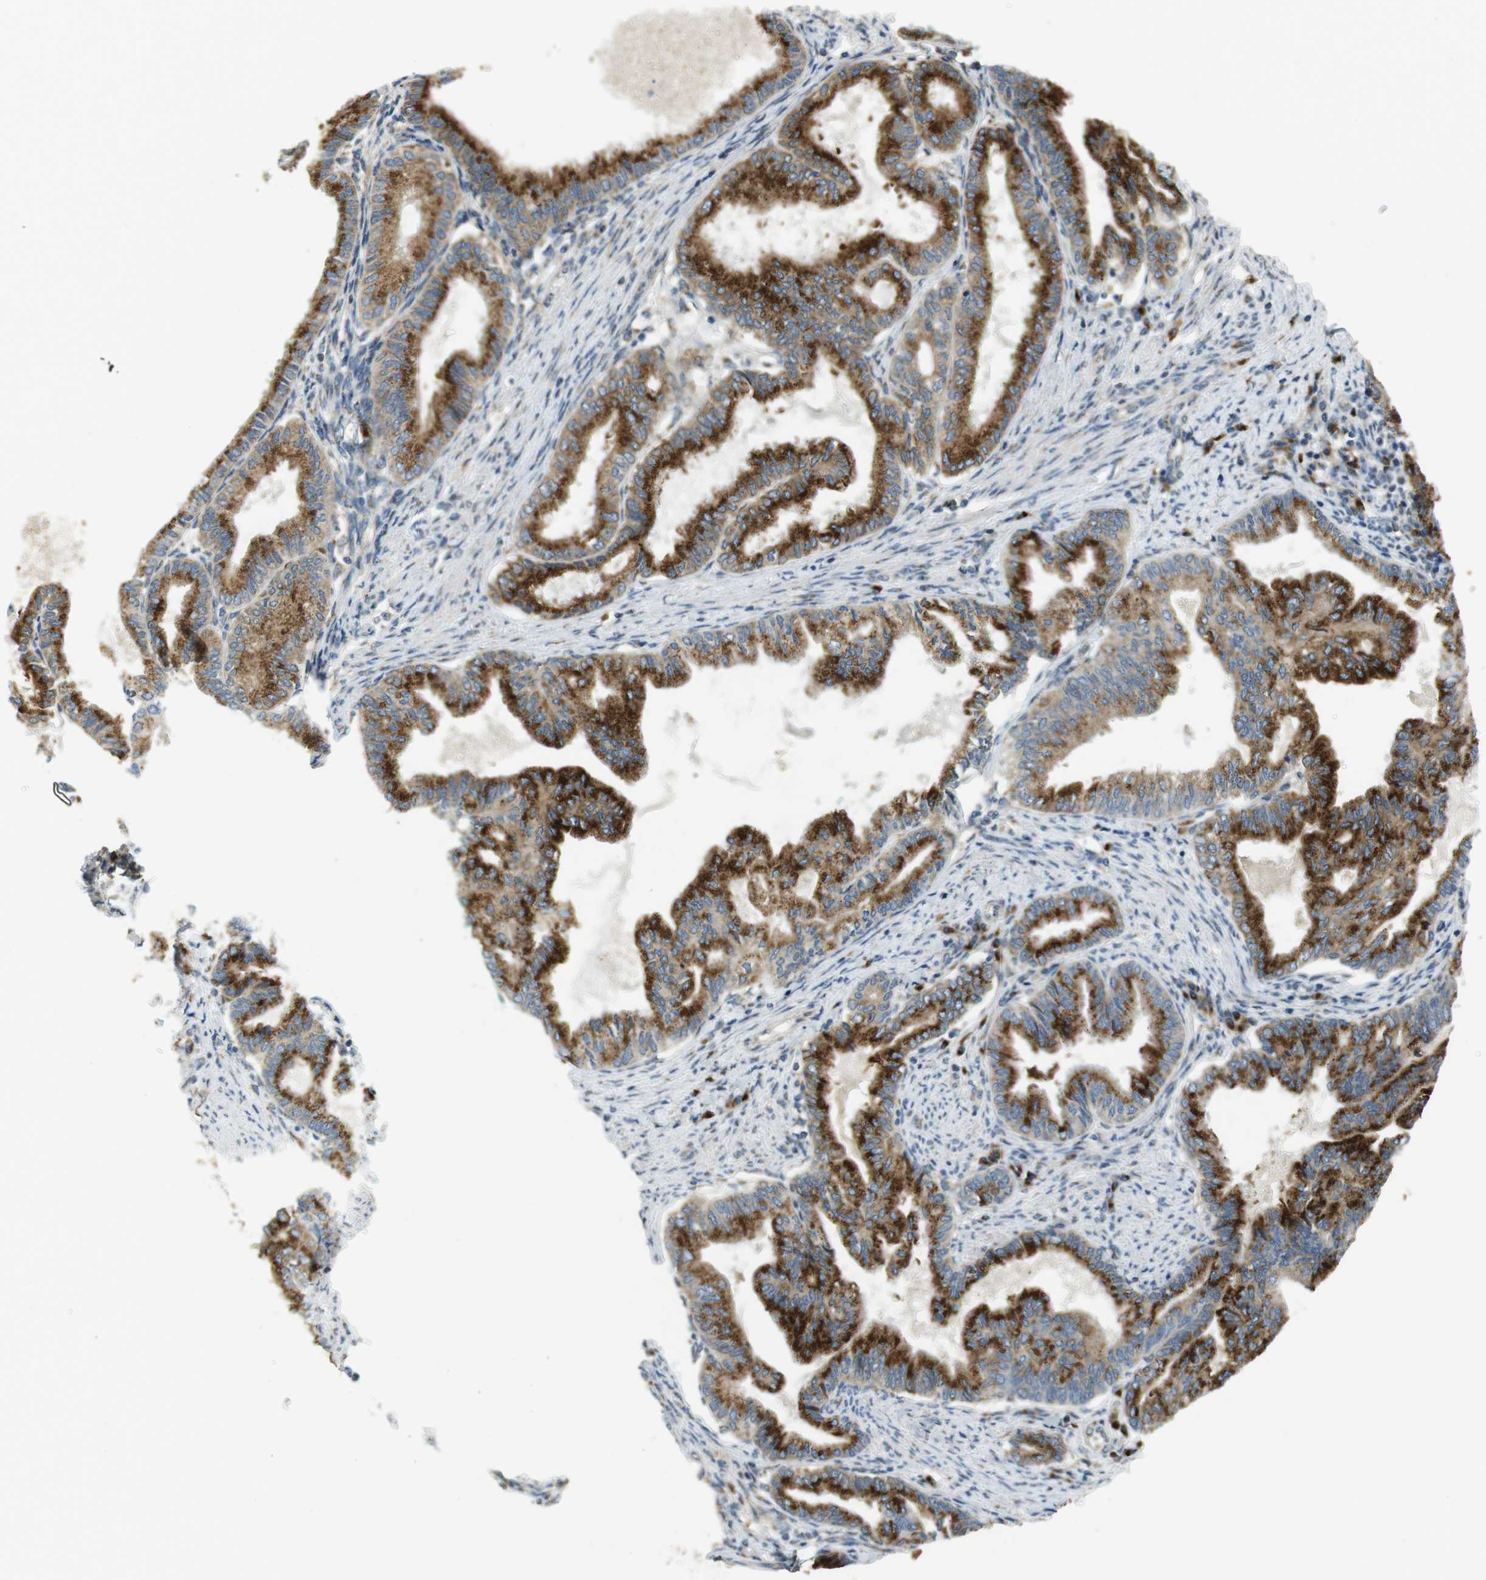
{"staining": {"intensity": "strong", "quantity": ">75%", "location": "cytoplasmic/membranous"}, "tissue": "endometrial cancer", "cell_type": "Tumor cells", "image_type": "cancer", "snomed": [{"axis": "morphology", "description": "Adenocarcinoma, NOS"}, {"axis": "topography", "description": "Endometrium"}], "caption": "Immunohistochemistry (DAB) staining of human endometrial cancer displays strong cytoplasmic/membranous protein staining in about >75% of tumor cells.", "gene": "TMEM143", "patient": {"sex": "female", "age": 86}}